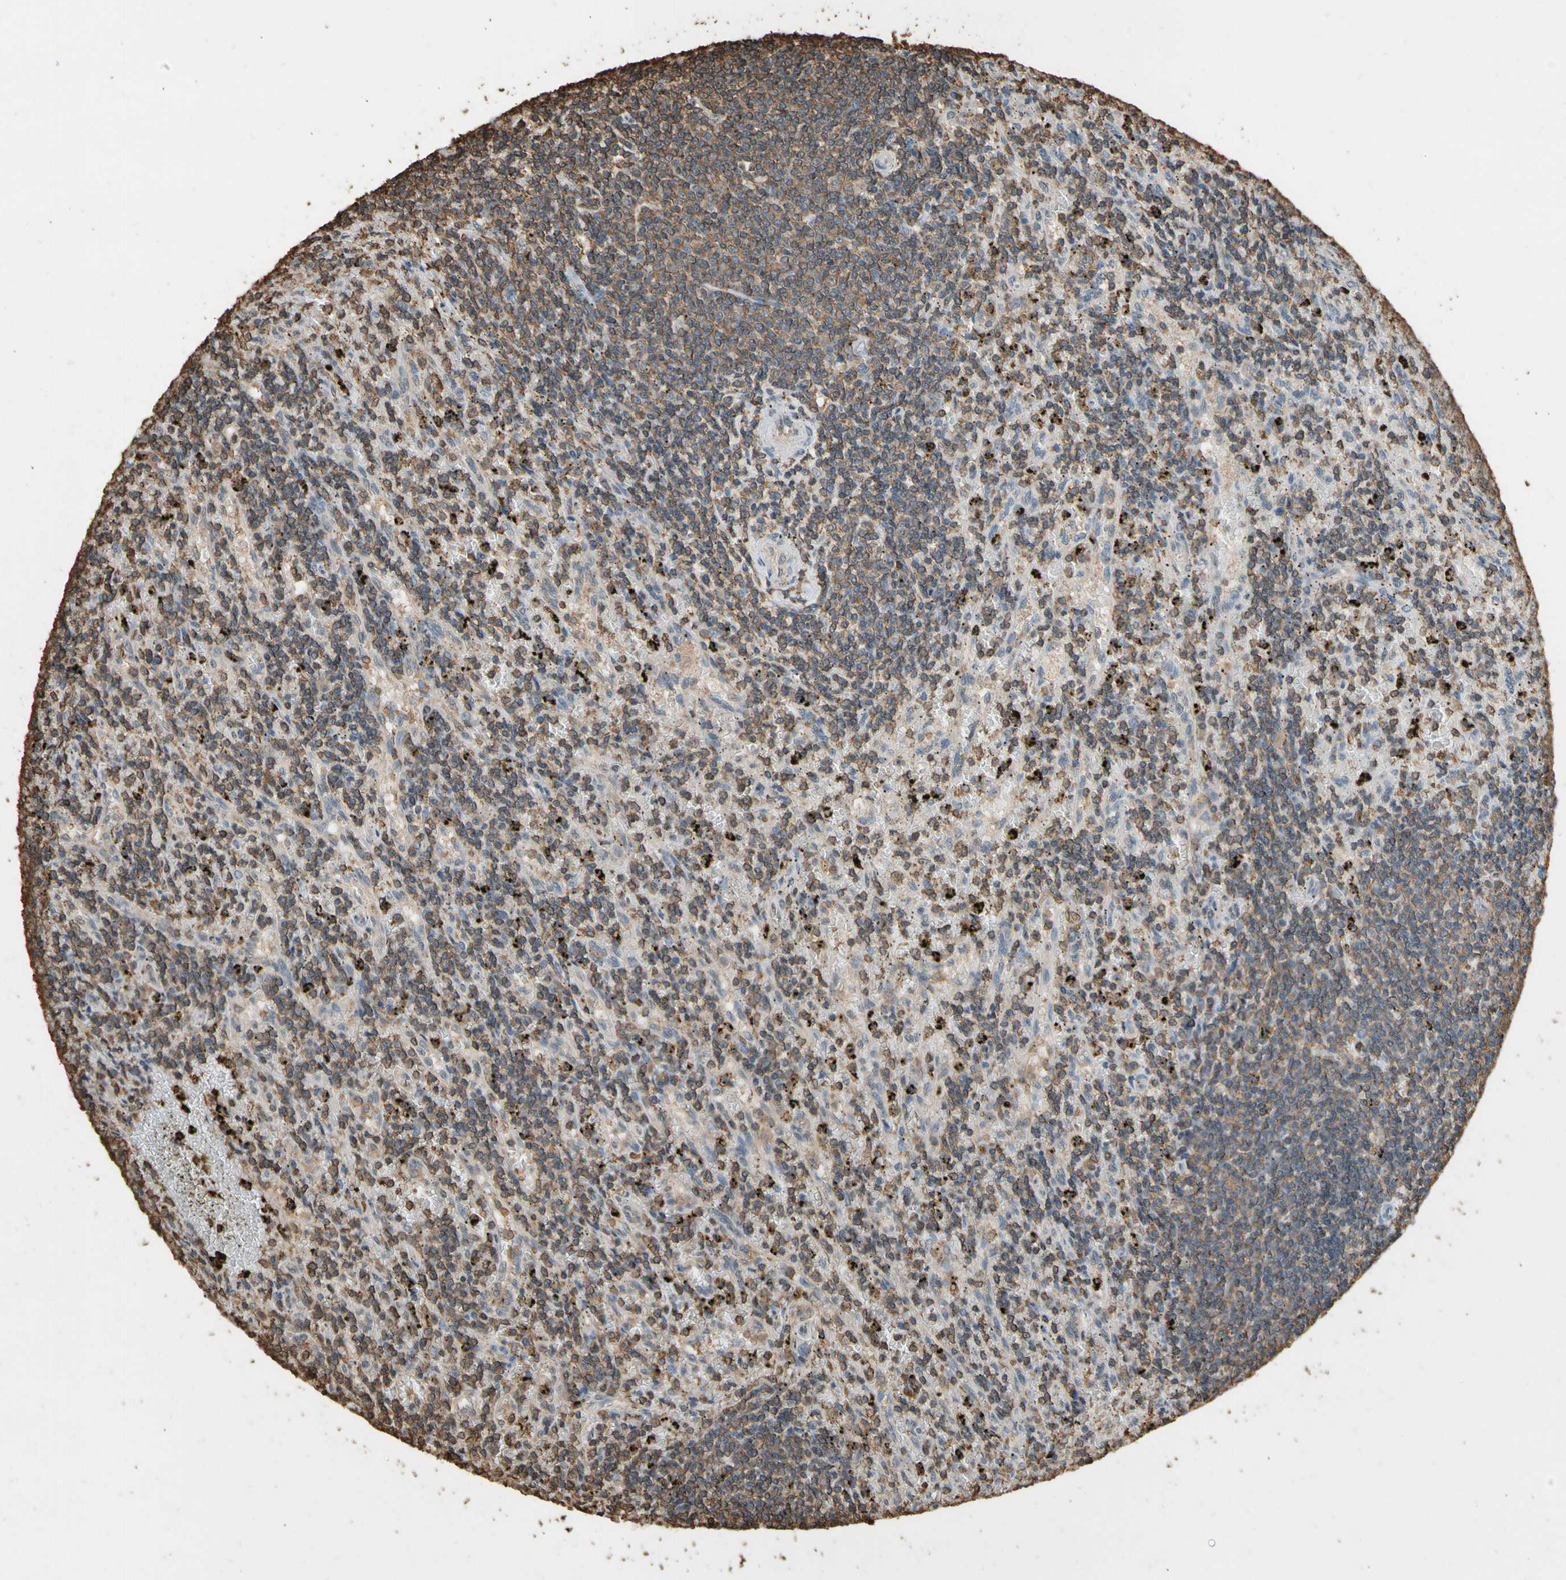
{"staining": {"intensity": "moderate", "quantity": ">75%", "location": "cytoplasmic/membranous"}, "tissue": "lymphoma", "cell_type": "Tumor cells", "image_type": "cancer", "snomed": [{"axis": "morphology", "description": "Malignant lymphoma, non-Hodgkin's type, Low grade"}, {"axis": "topography", "description": "Spleen"}], "caption": "Immunohistochemical staining of human lymphoma reveals moderate cytoplasmic/membranous protein positivity in approximately >75% of tumor cells. (IHC, brightfield microscopy, high magnification).", "gene": "TNFSF13B", "patient": {"sex": "male", "age": 76}}